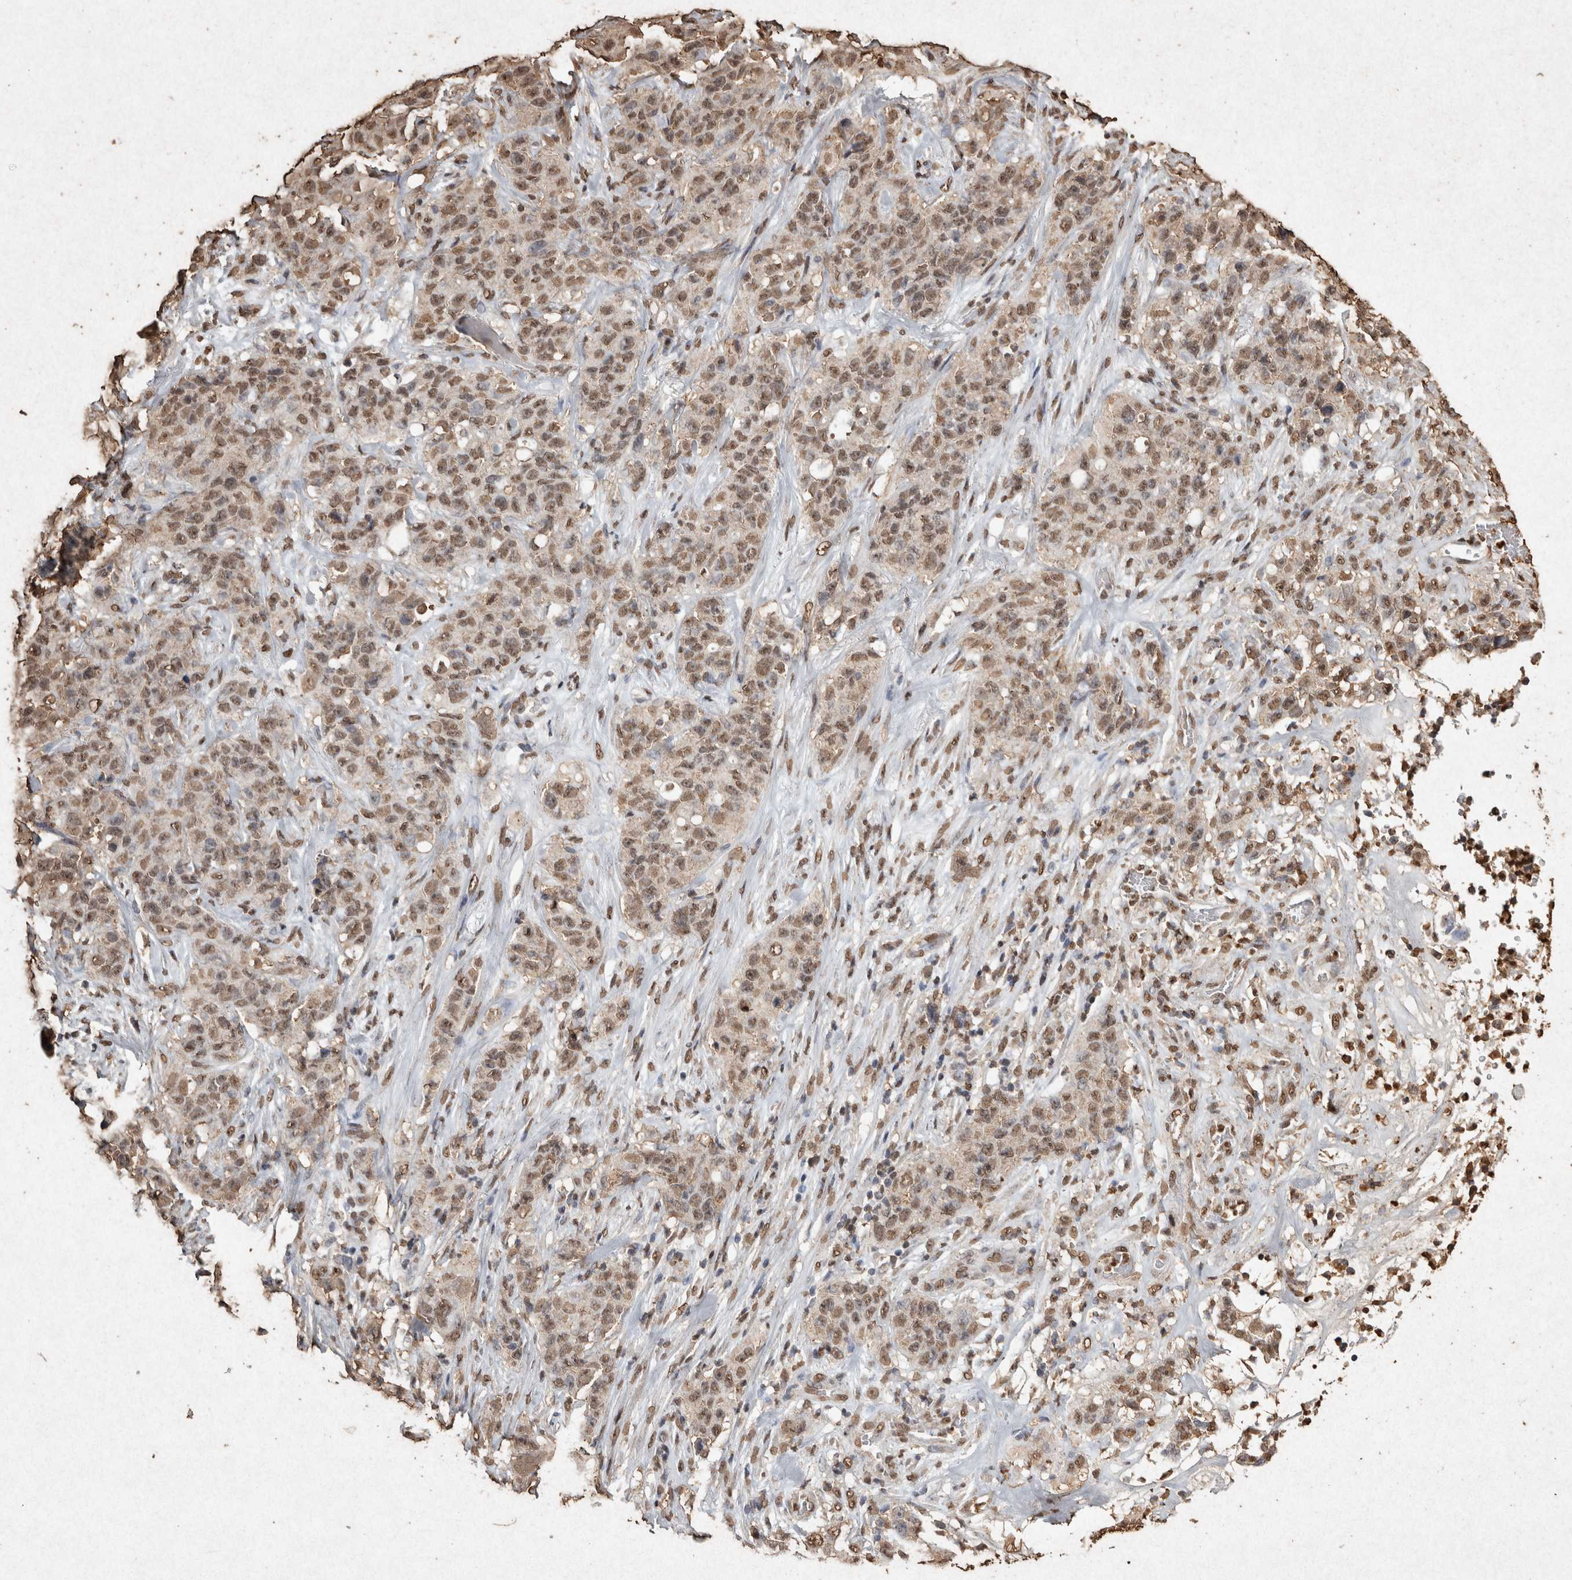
{"staining": {"intensity": "moderate", "quantity": ">75%", "location": "nuclear"}, "tissue": "stomach cancer", "cell_type": "Tumor cells", "image_type": "cancer", "snomed": [{"axis": "morphology", "description": "Adenocarcinoma, NOS"}, {"axis": "topography", "description": "Stomach"}], "caption": "Adenocarcinoma (stomach) stained with DAB immunohistochemistry (IHC) demonstrates medium levels of moderate nuclear expression in approximately >75% of tumor cells. Immunohistochemistry stains the protein of interest in brown and the nuclei are stained blue.", "gene": "FSTL3", "patient": {"sex": "male", "age": 48}}